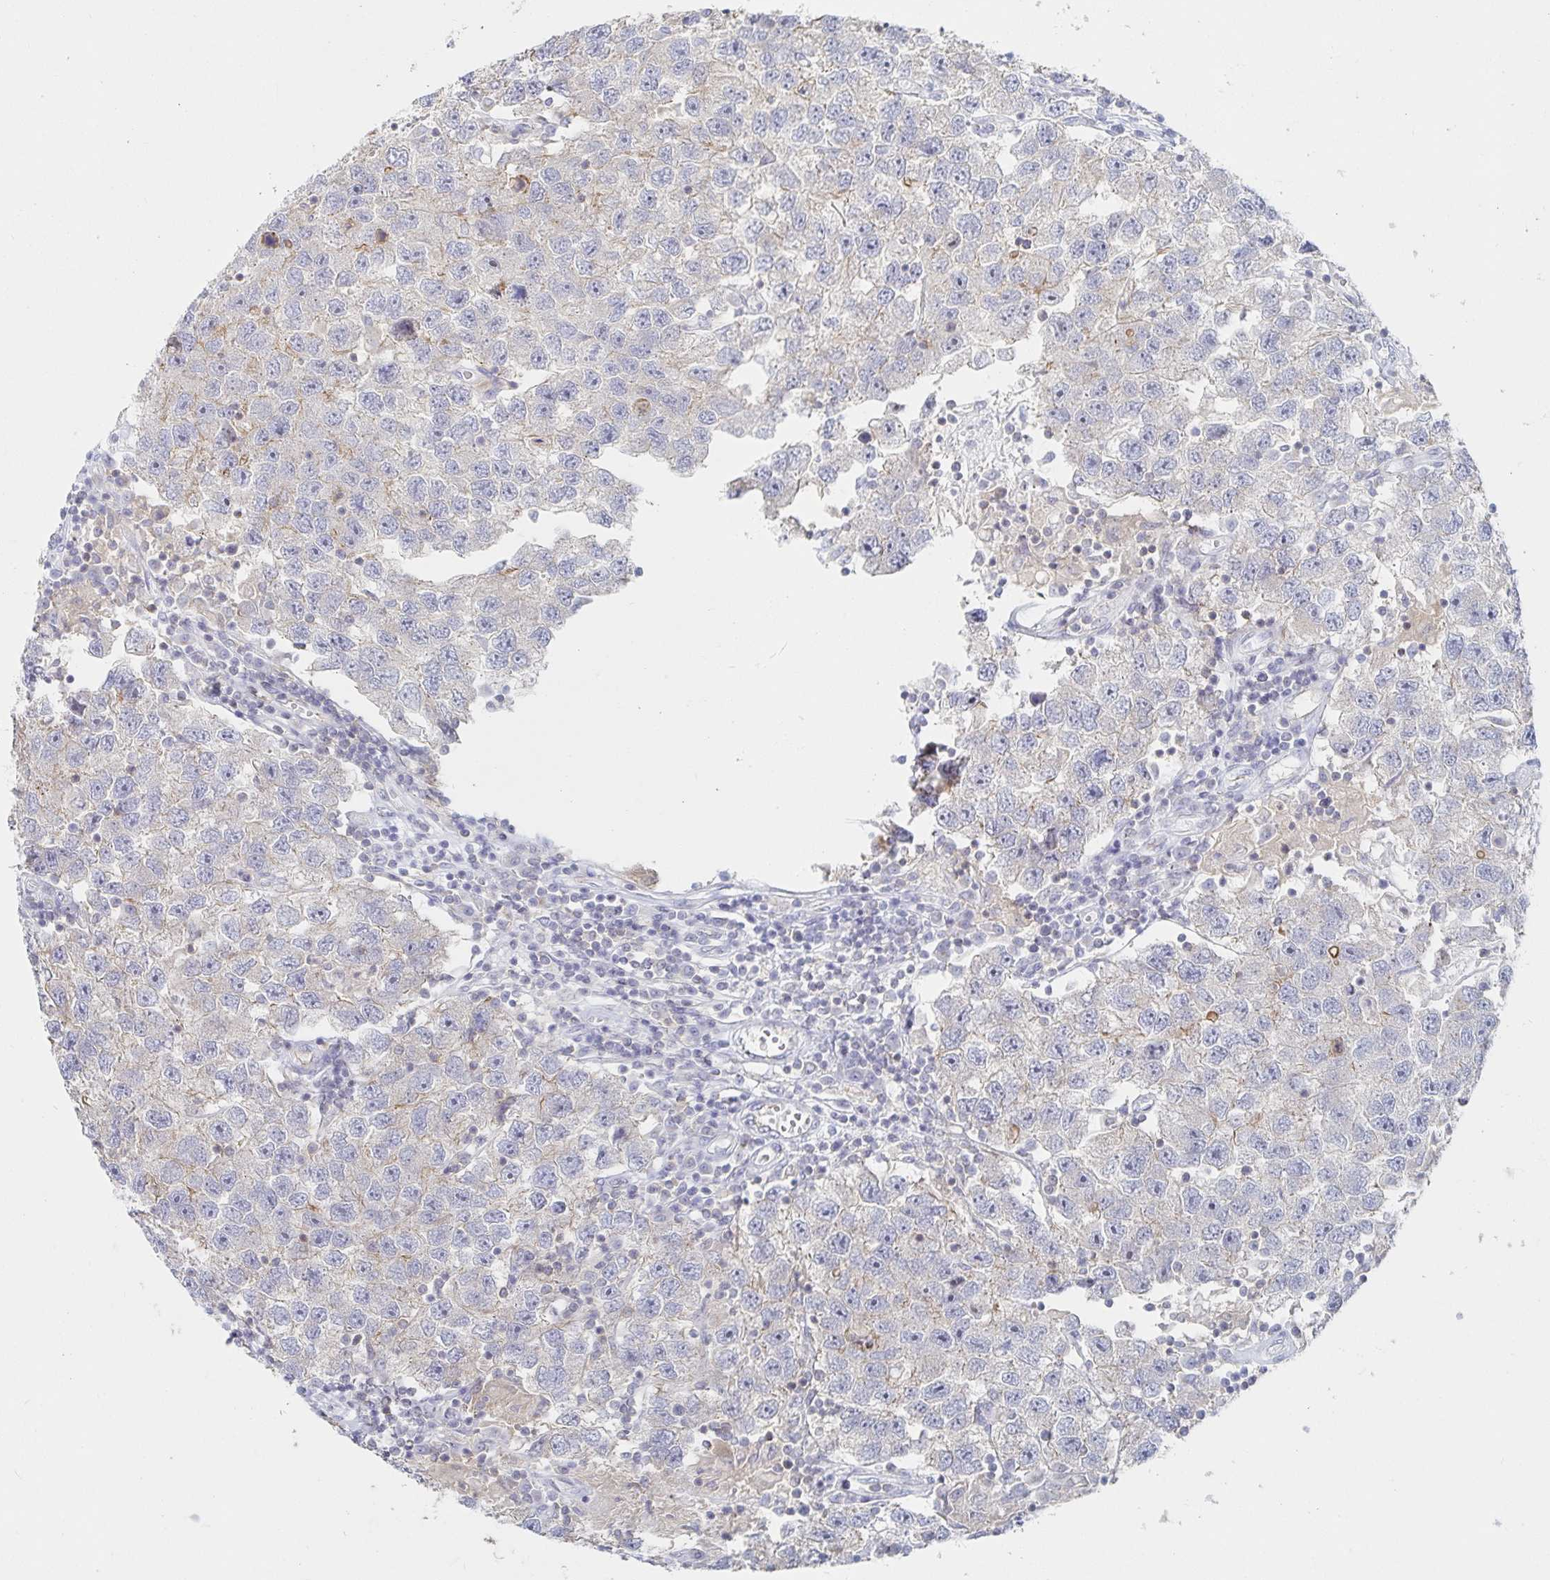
{"staining": {"intensity": "weak", "quantity": "<25%", "location": "cytoplasmic/membranous"}, "tissue": "testis cancer", "cell_type": "Tumor cells", "image_type": "cancer", "snomed": [{"axis": "morphology", "description": "Seminoma, NOS"}, {"axis": "topography", "description": "Testis"}], "caption": "Immunohistochemistry of human testis cancer (seminoma) exhibits no positivity in tumor cells.", "gene": "PIK3CD", "patient": {"sex": "male", "age": 26}}